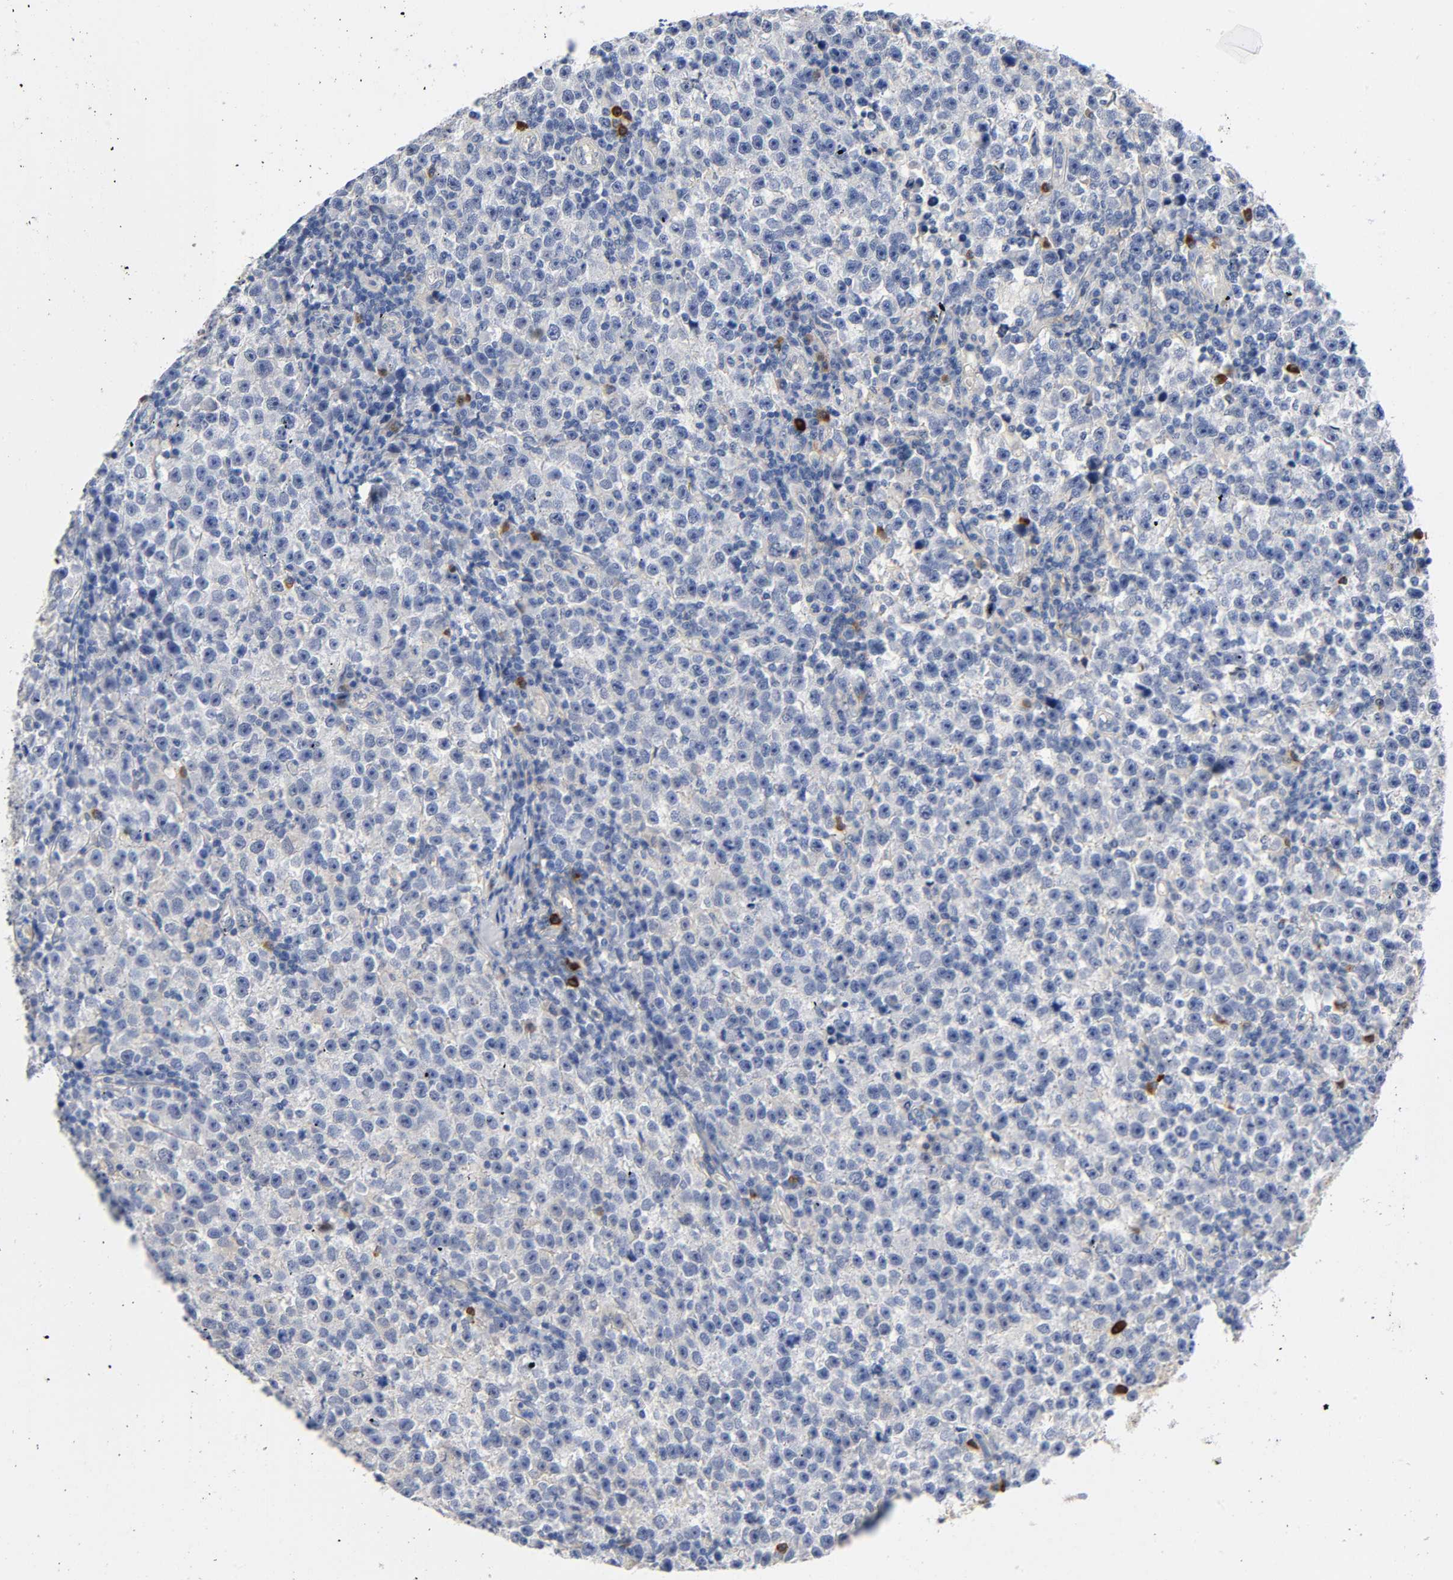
{"staining": {"intensity": "moderate", "quantity": "<25%", "location": "cytoplasmic/membranous"}, "tissue": "testis cancer", "cell_type": "Tumor cells", "image_type": "cancer", "snomed": [{"axis": "morphology", "description": "Seminoma, NOS"}, {"axis": "topography", "description": "Testis"}], "caption": "A brown stain shows moderate cytoplasmic/membranous expression of a protein in human seminoma (testis) tumor cells. The protein of interest is shown in brown color, while the nuclei are stained blue.", "gene": "TNC", "patient": {"sex": "male", "age": 43}}